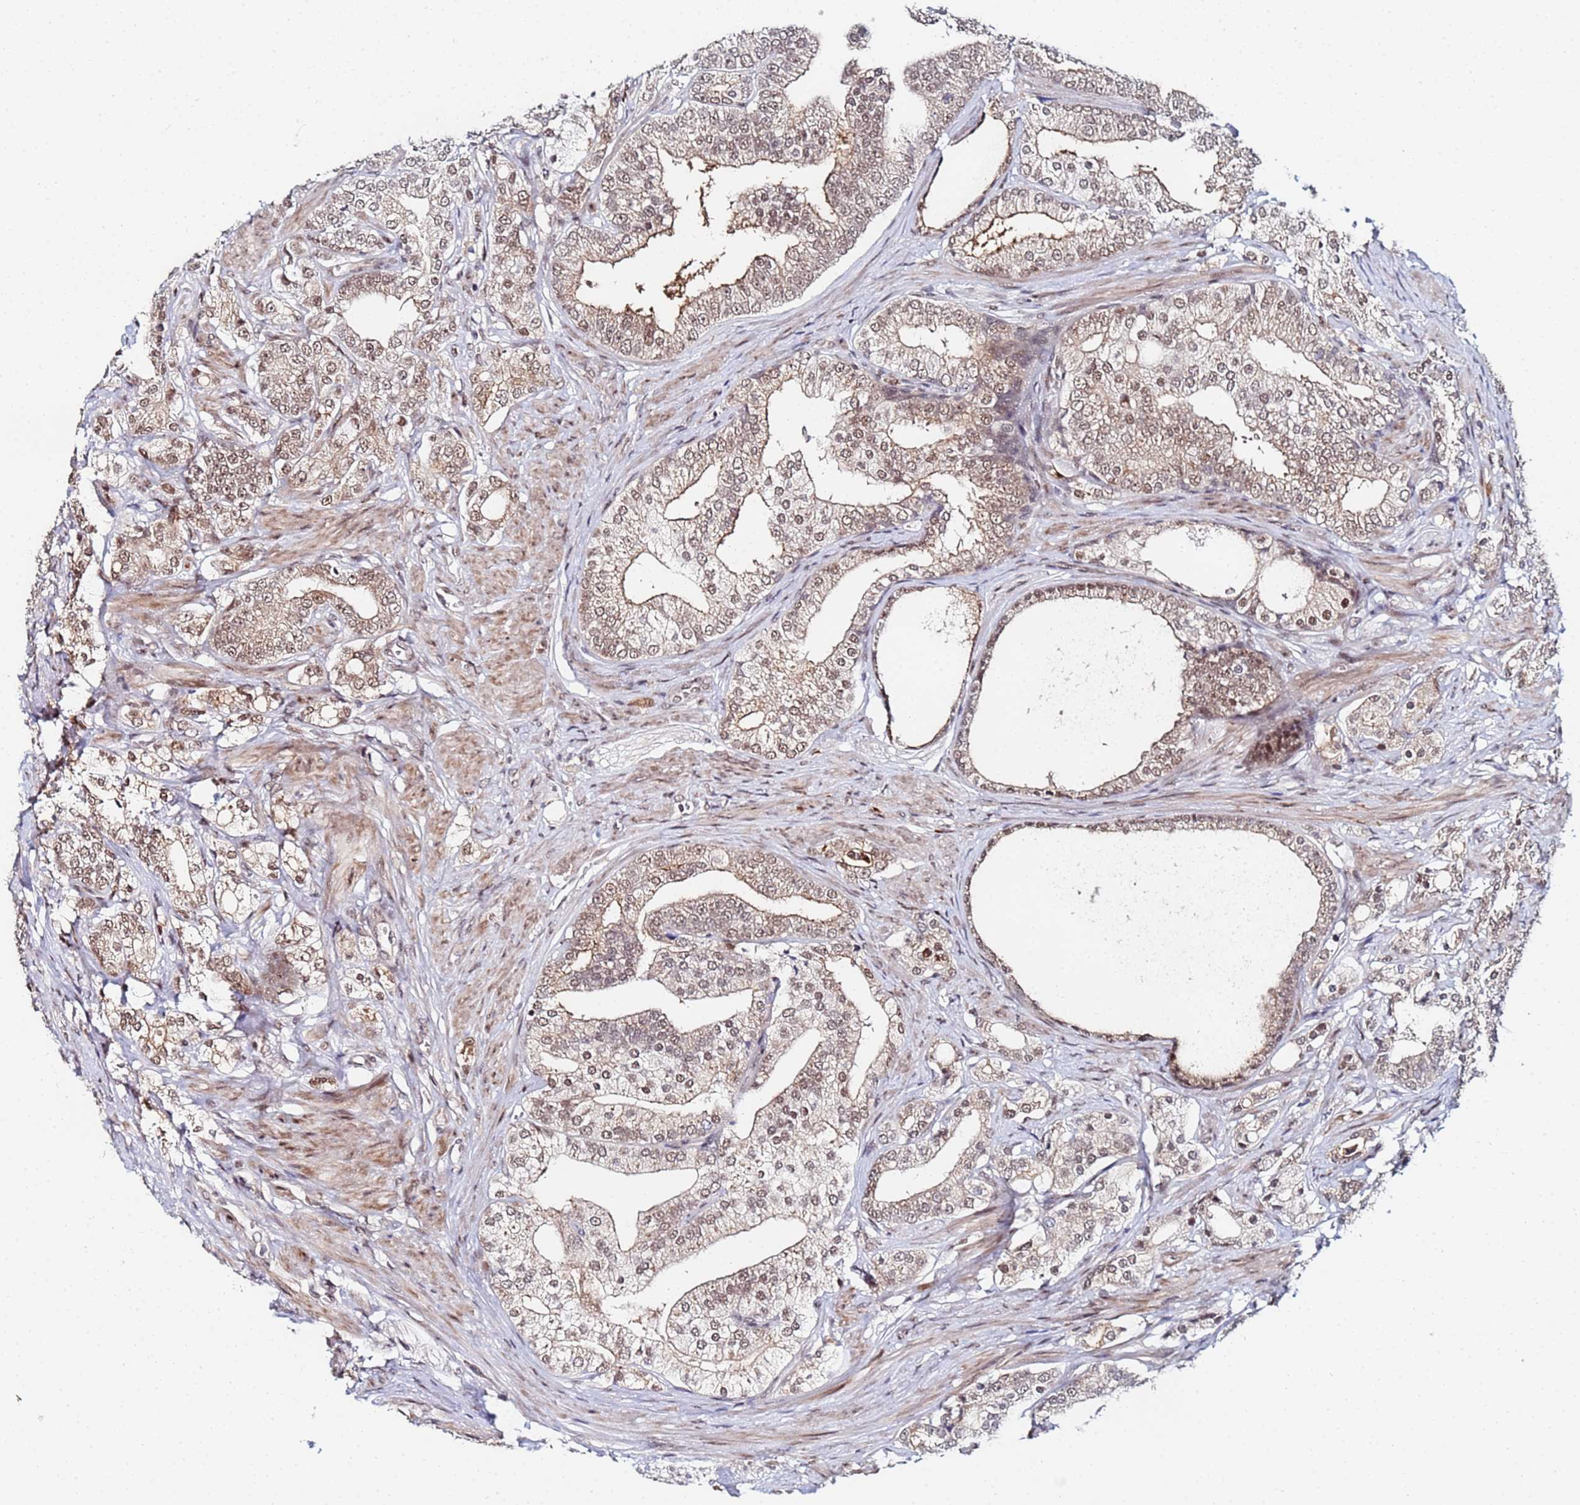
{"staining": {"intensity": "moderate", "quantity": ">75%", "location": "cytoplasmic/membranous,nuclear"}, "tissue": "prostate cancer", "cell_type": "Tumor cells", "image_type": "cancer", "snomed": [{"axis": "morphology", "description": "Adenocarcinoma, High grade"}, {"axis": "topography", "description": "Prostate"}], "caption": "High-magnification brightfield microscopy of prostate high-grade adenocarcinoma stained with DAB (3,3'-diaminobenzidine) (brown) and counterstained with hematoxylin (blue). tumor cells exhibit moderate cytoplasmic/membranous and nuclear expression is present in about>75% of cells.", "gene": "MTCL1", "patient": {"sex": "male", "age": 50}}